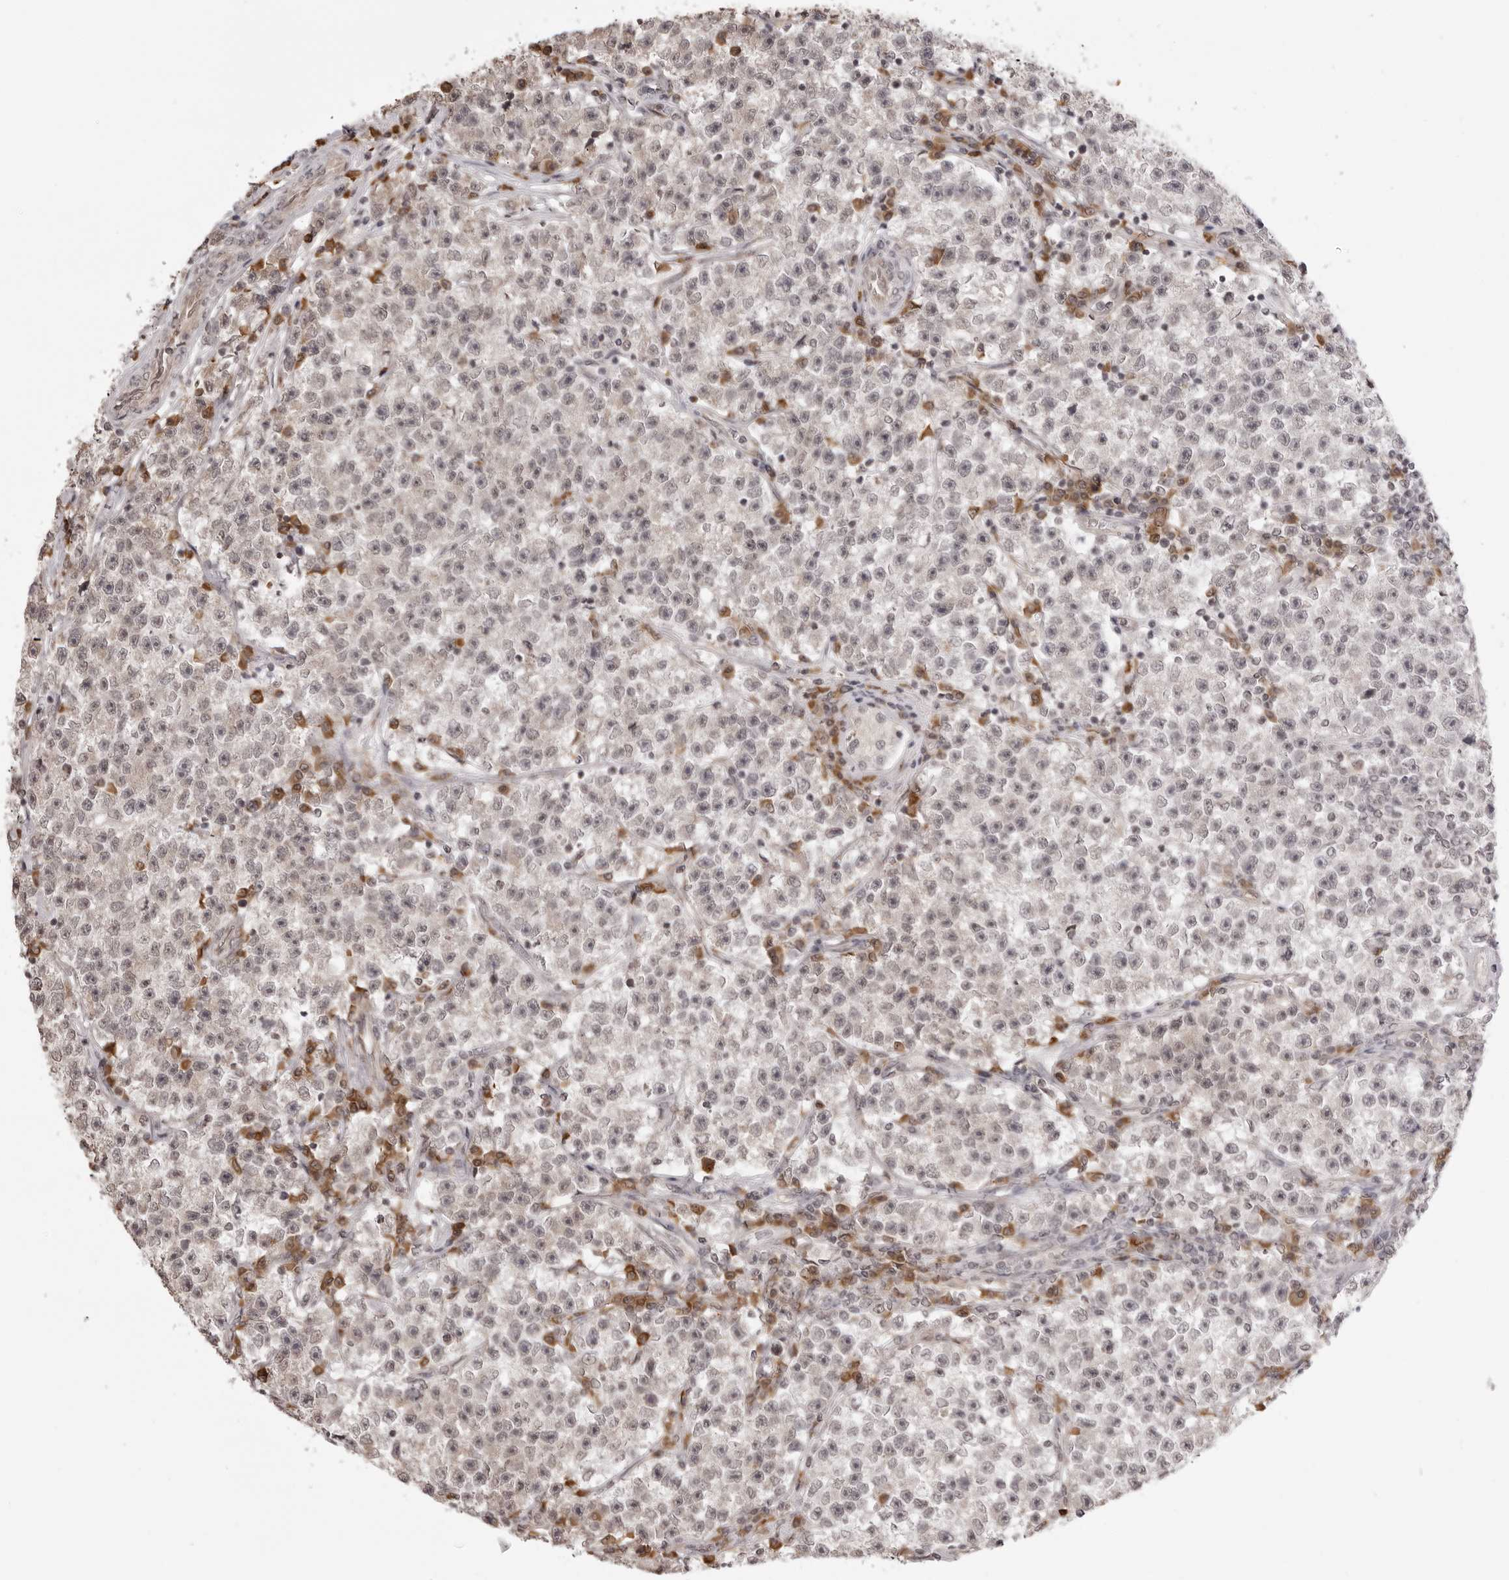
{"staining": {"intensity": "negative", "quantity": "none", "location": "none"}, "tissue": "testis cancer", "cell_type": "Tumor cells", "image_type": "cancer", "snomed": [{"axis": "morphology", "description": "Seminoma, NOS"}, {"axis": "topography", "description": "Testis"}], "caption": "Immunohistochemistry of testis cancer reveals no expression in tumor cells. (DAB (3,3'-diaminobenzidine) immunohistochemistry with hematoxylin counter stain).", "gene": "ZC3H11A", "patient": {"sex": "male", "age": 22}}